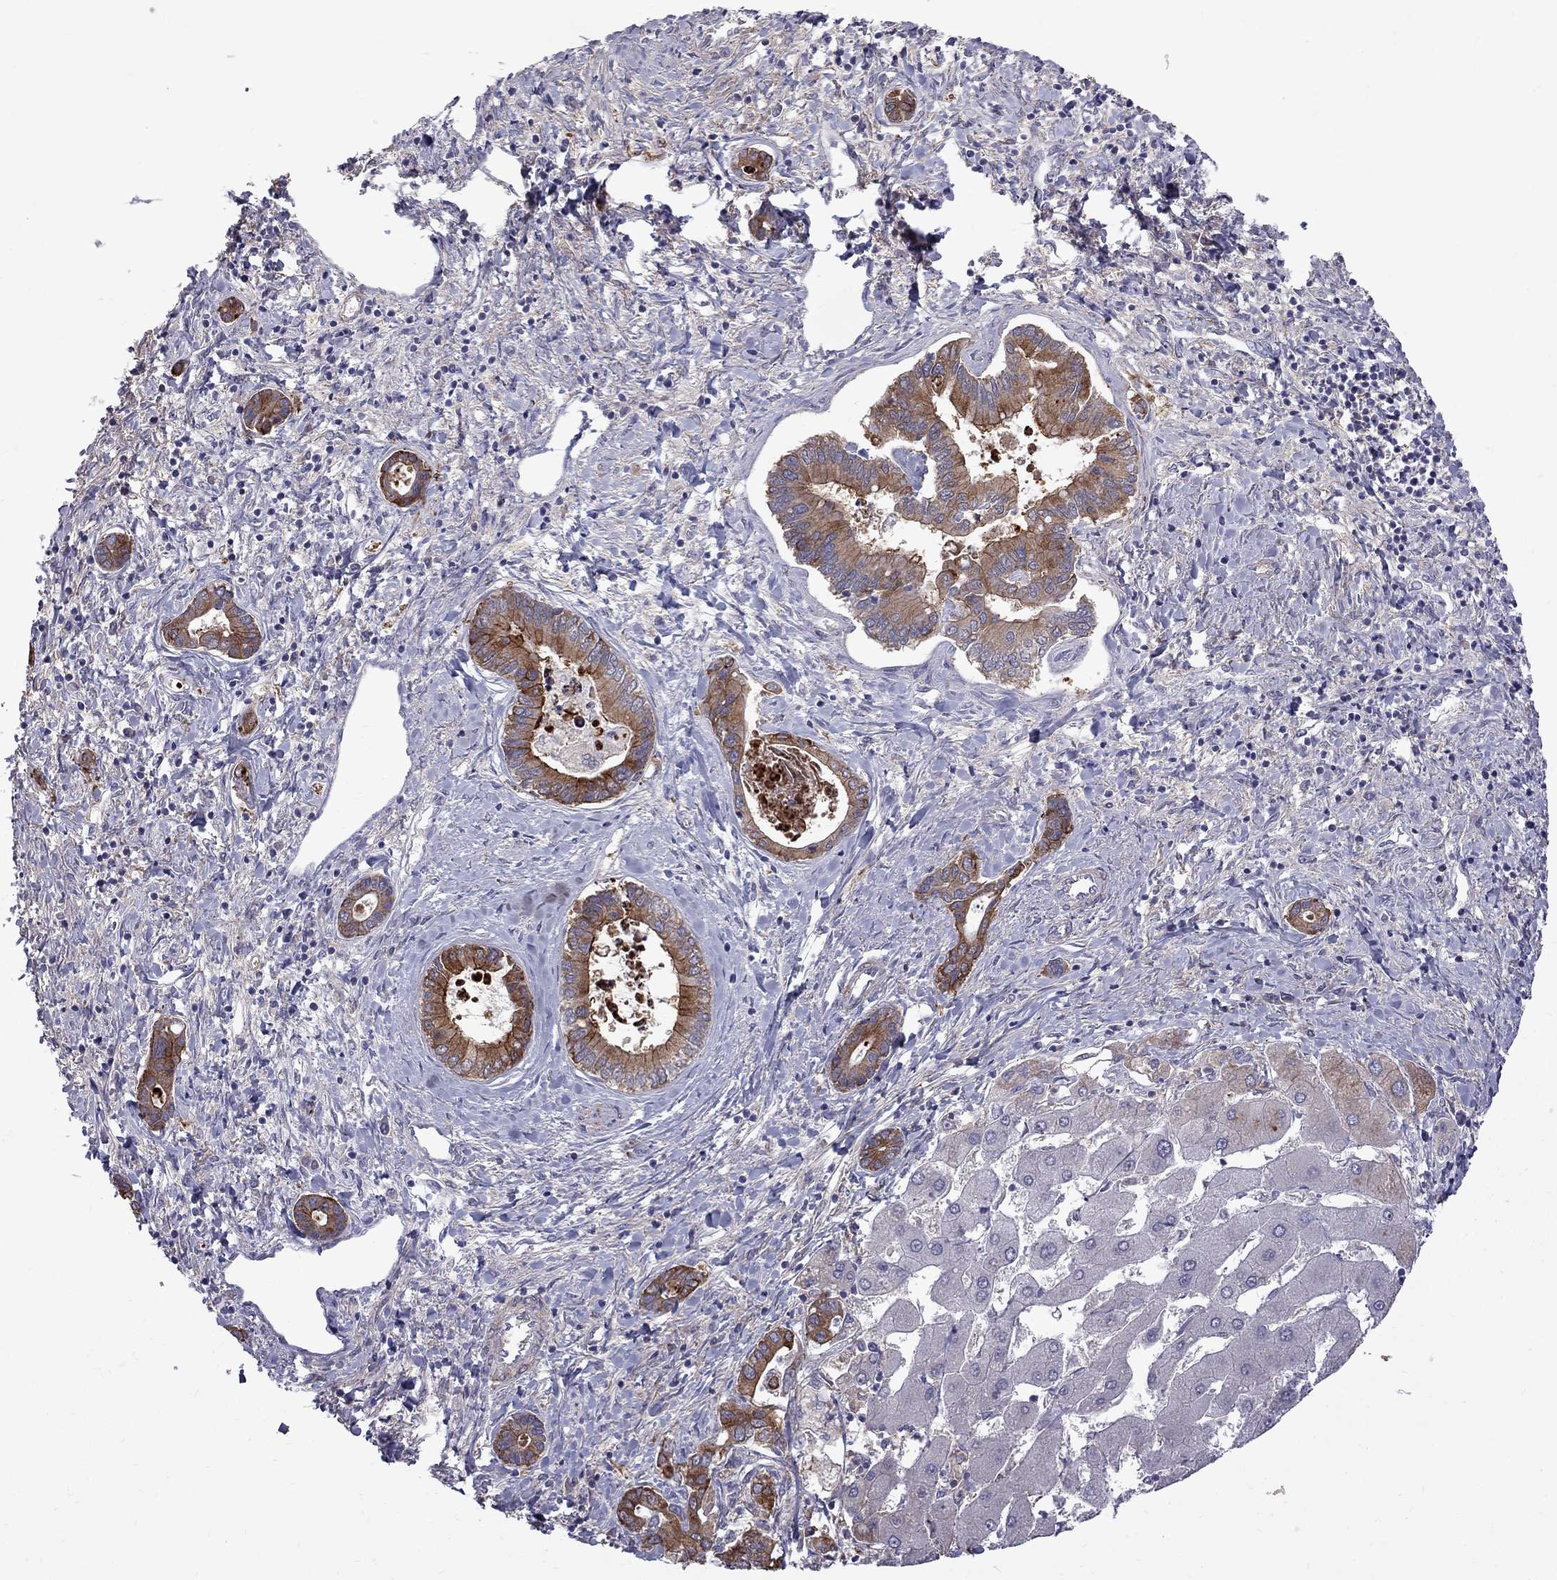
{"staining": {"intensity": "strong", "quantity": ">75%", "location": "cytoplasmic/membranous"}, "tissue": "liver cancer", "cell_type": "Tumor cells", "image_type": "cancer", "snomed": [{"axis": "morphology", "description": "Cholangiocarcinoma"}, {"axis": "topography", "description": "Liver"}], "caption": "Immunohistochemistry (IHC) staining of cholangiocarcinoma (liver), which shows high levels of strong cytoplasmic/membranous staining in about >75% of tumor cells indicating strong cytoplasmic/membranous protein positivity. The staining was performed using DAB (3,3'-diaminobenzidine) (brown) for protein detection and nuclei were counterstained in hematoxylin (blue).", "gene": "EIF4E3", "patient": {"sex": "male", "age": 66}}